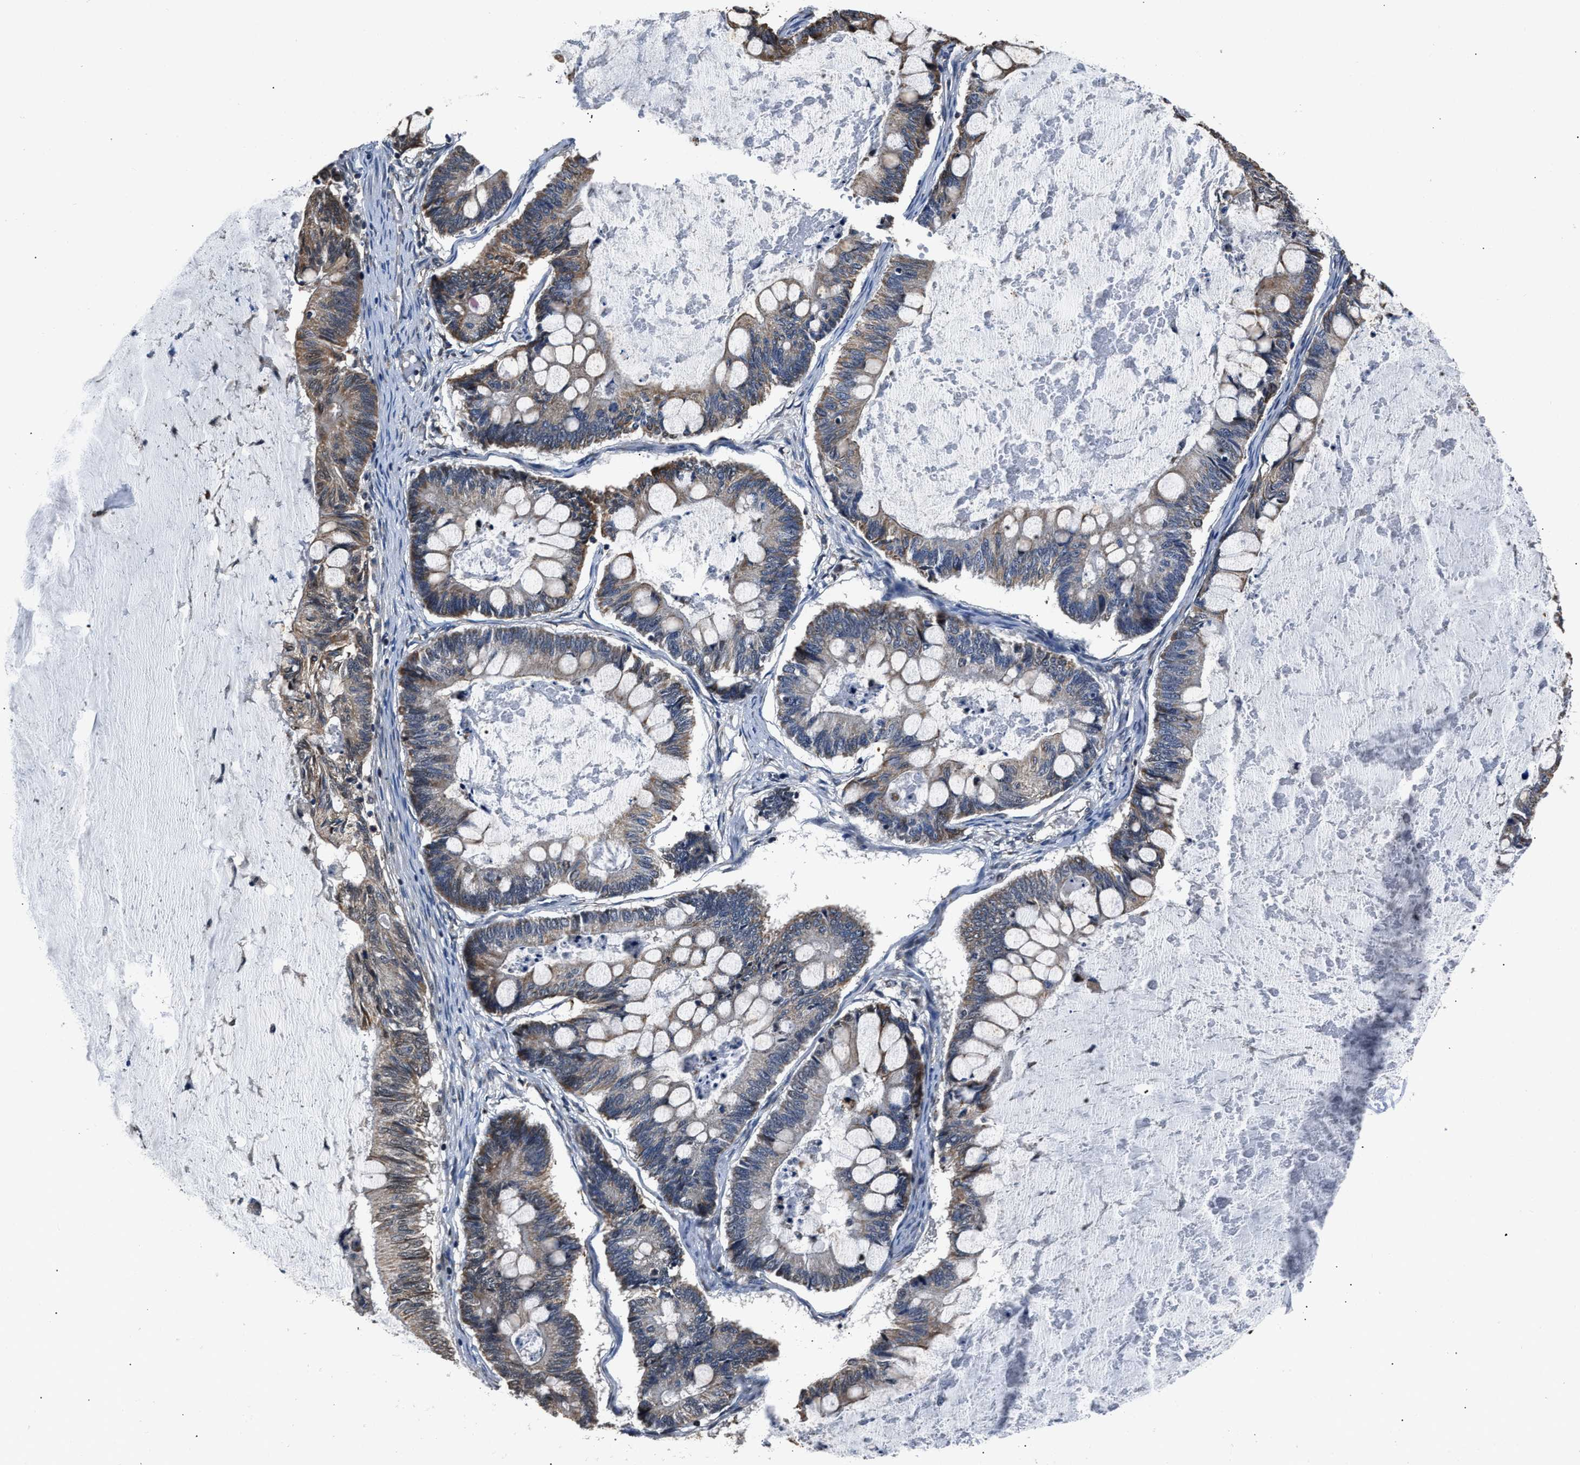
{"staining": {"intensity": "weak", "quantity": "25%-75%", "location": "cytoplasmic/membranous"}, "tissue": "ovarian cancer", "cell_type": "Tumor cells", "image_type": "cancer", "snomed": [{"axis": "morphology", "description": "Cystadenocarcinoma, mucinous, NOS"}, {"axis": "topography", "description": "Ovary"}], "caption": "A micrograph of human ovarian cancer (mucinous cystadenocarcinoma) stained for a protein demonstrates weak cytoplasmic/membranous brown staining in tumor cells.", "gene": "NSUN5", "patient": {"sex": "female", "age": 61}}